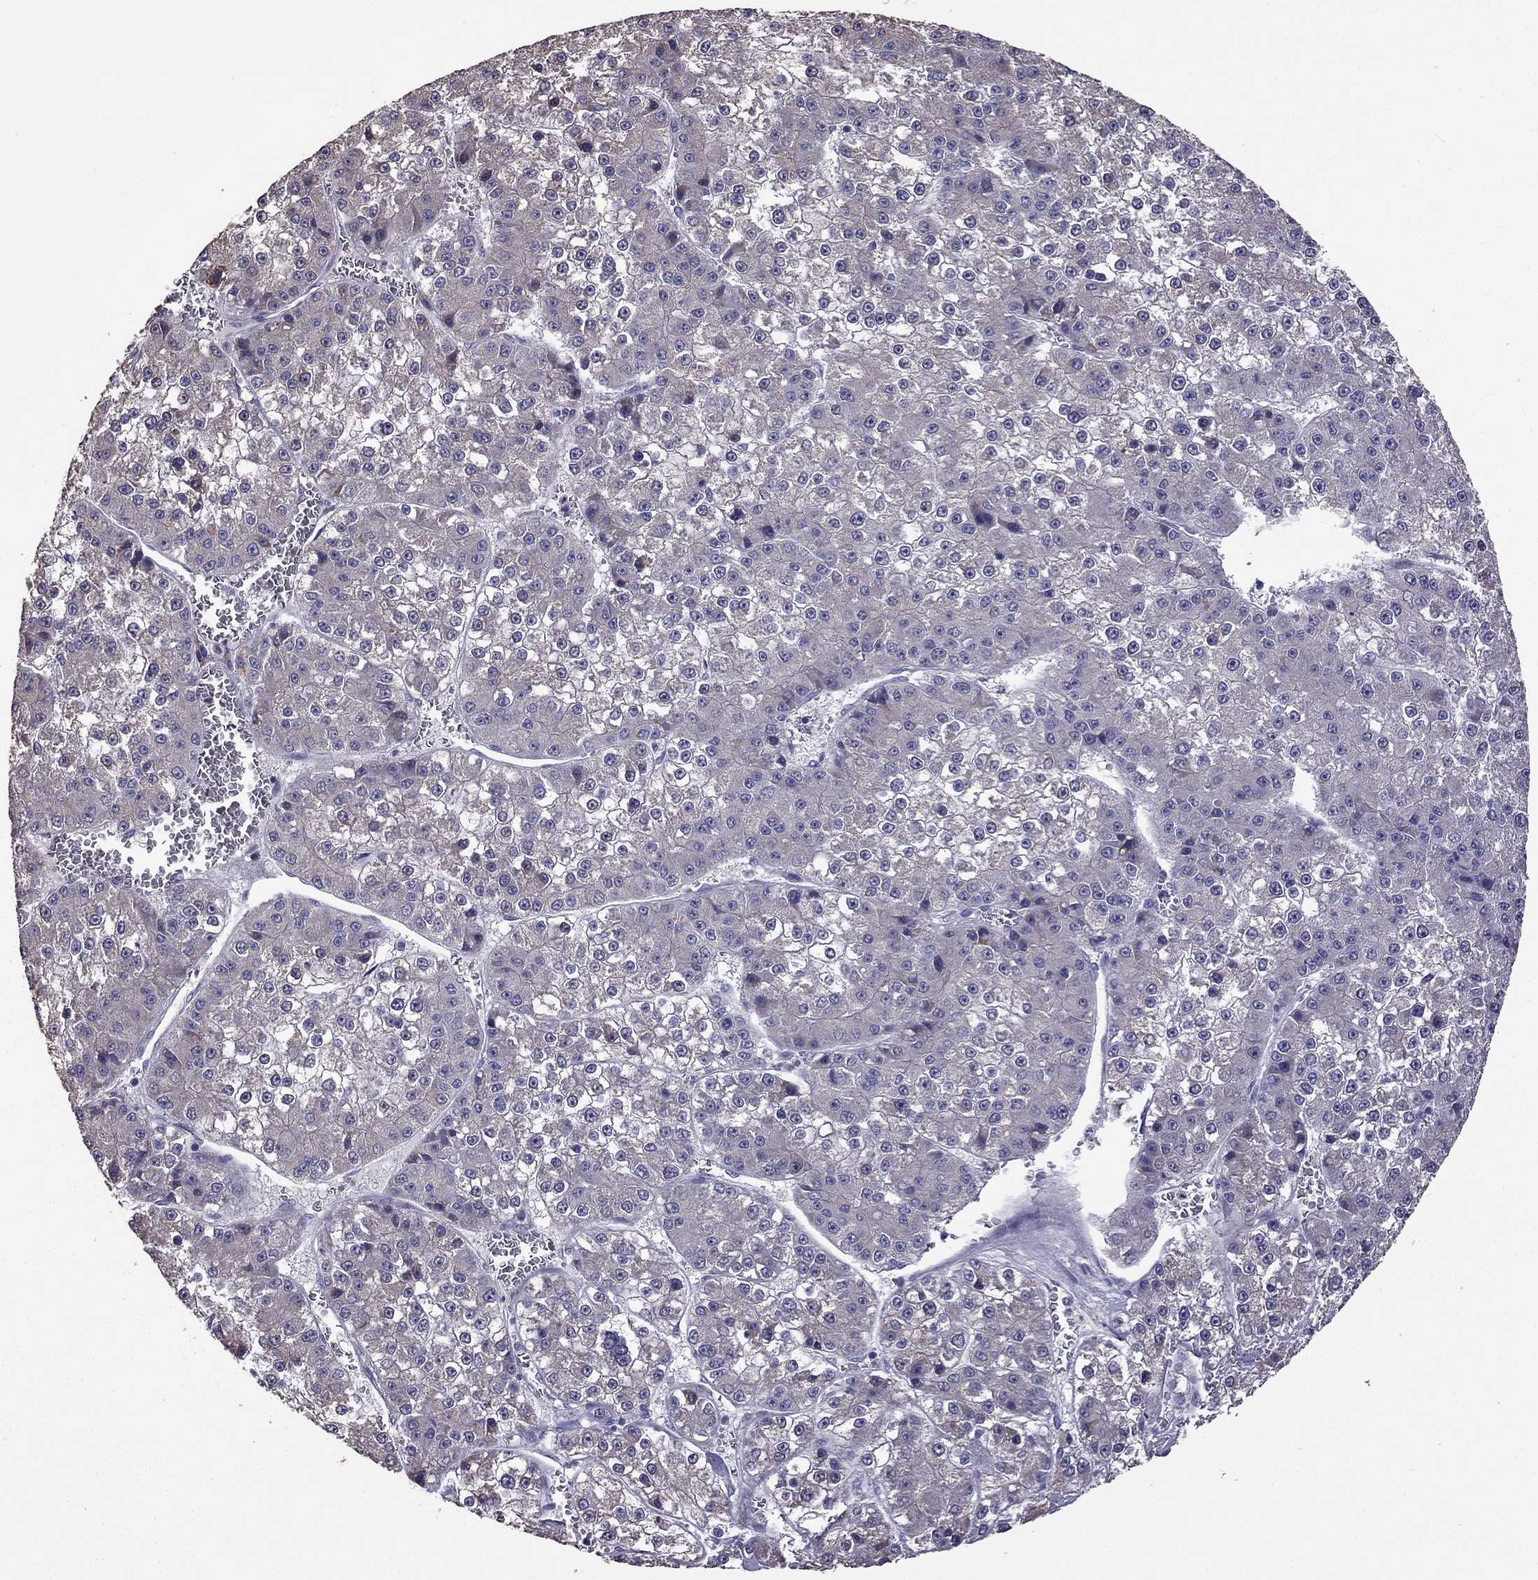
{"staining": {"intensity": "negative", "quantity": "none", "location": "none"}, "tissue": "liver cancer", "cell_type": "Tumor cells", "image_type": "cancer", "snomed": [{"axis": "morphology", "description": "Carcinoma, Hepatocellular, NOS"}, {"axis": "topography", "description": "Liver"}], "caption": "A high-resolution micrograph shows immunohistochemistry (IHC) staining of hepatocellular carcinoma (liver), which exhibits no significant expression in tumor cells.", "gene": "CDH9", "patient": {"sex": "female", "age": 73}}